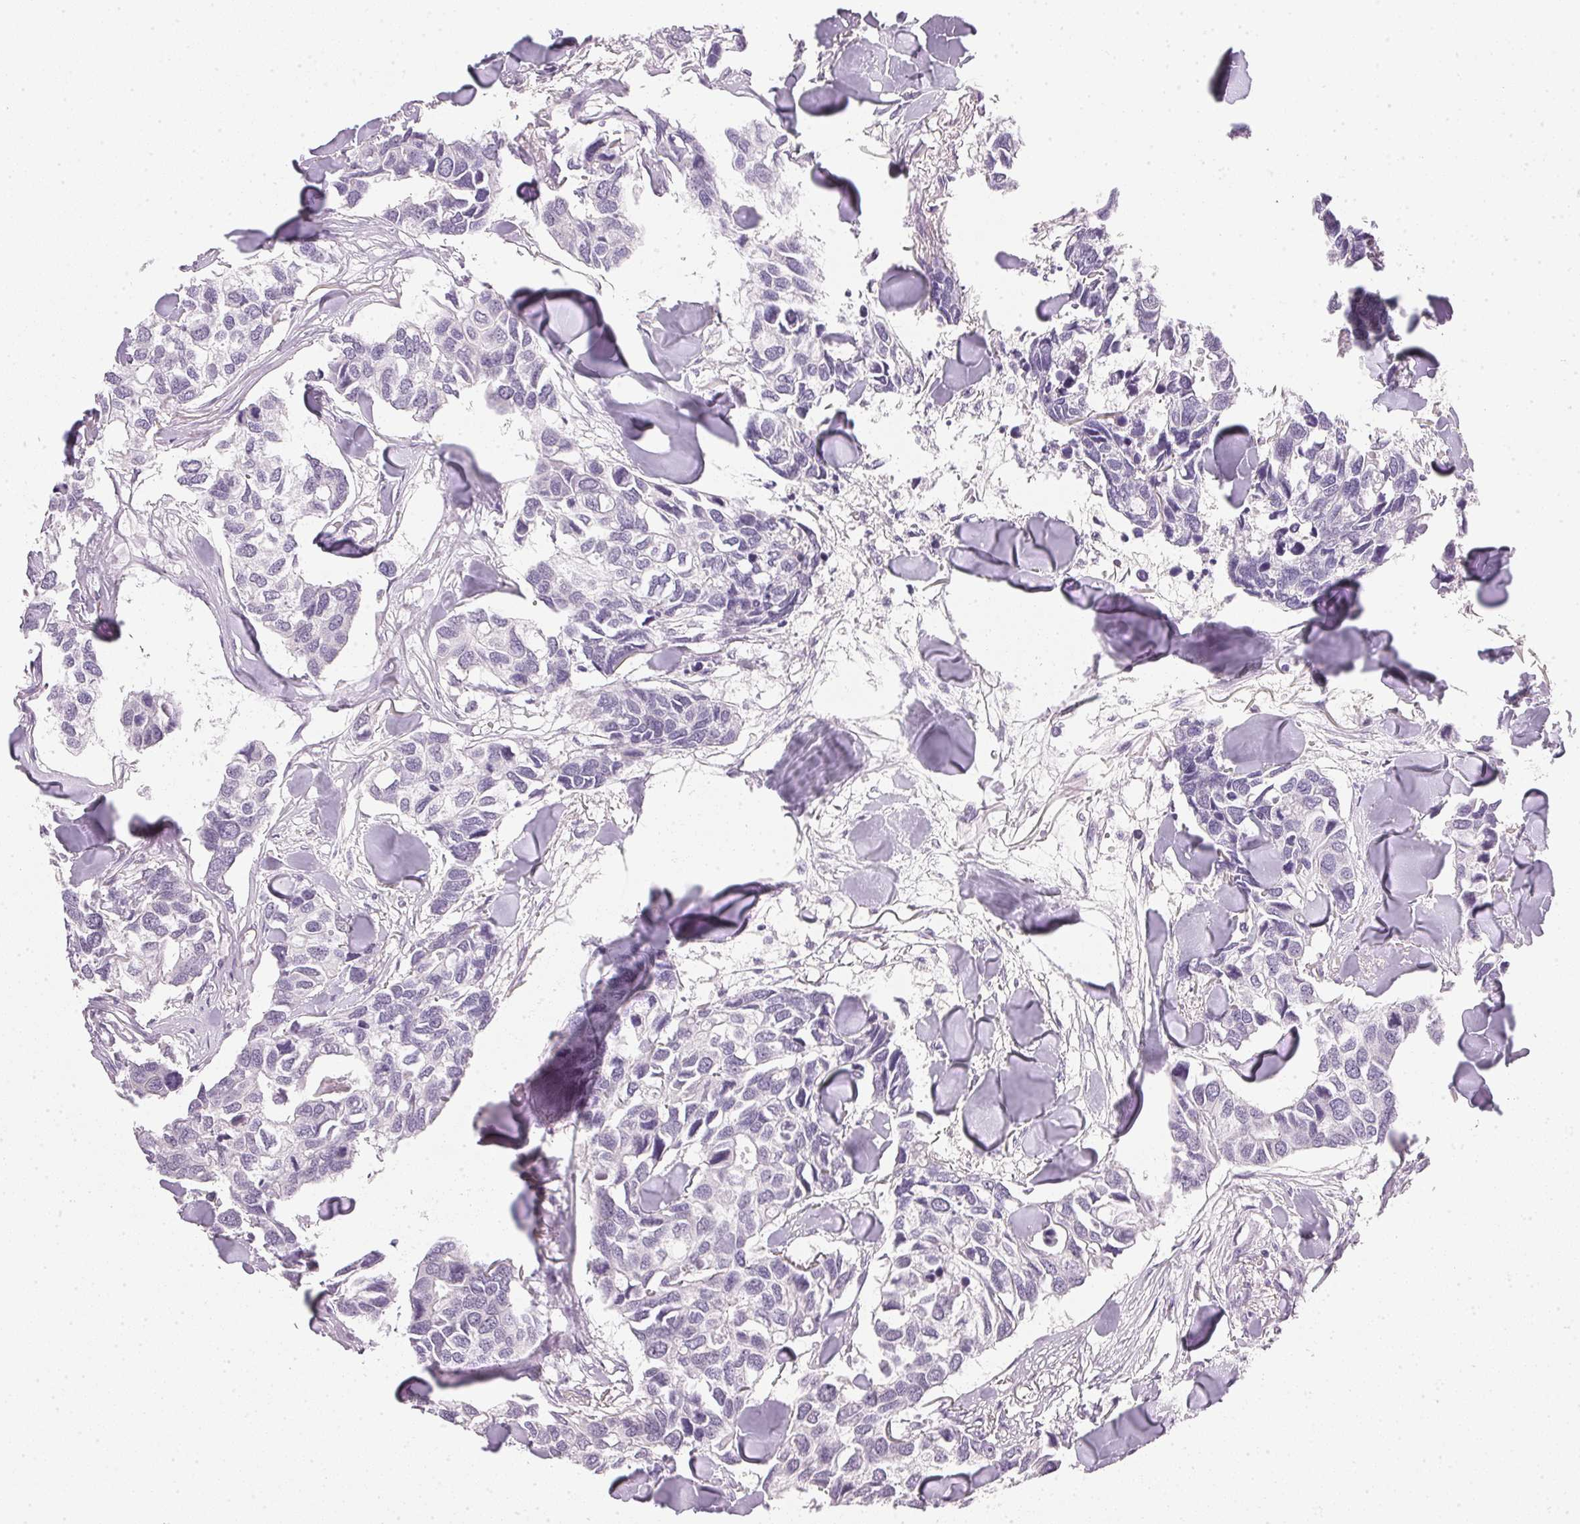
{"staining": {"intensity": "negative", "quantity": "none", "location": "none"}, "tissue": "breast cancer", "cell_type": "Tumor cells", "image_type": "cancer", "snomed": [{"axis": "morphology", "description": "Duct carcinoma"}, {"axis": "topography", "description": "Breast"}], "caption": "The immunohistochemistry (IHC) micrograph has no significant staining in tumor cells of breast cancer tissue.", "gene": "IGFBP1", "patient": {"sex": "female", "age": 83}}